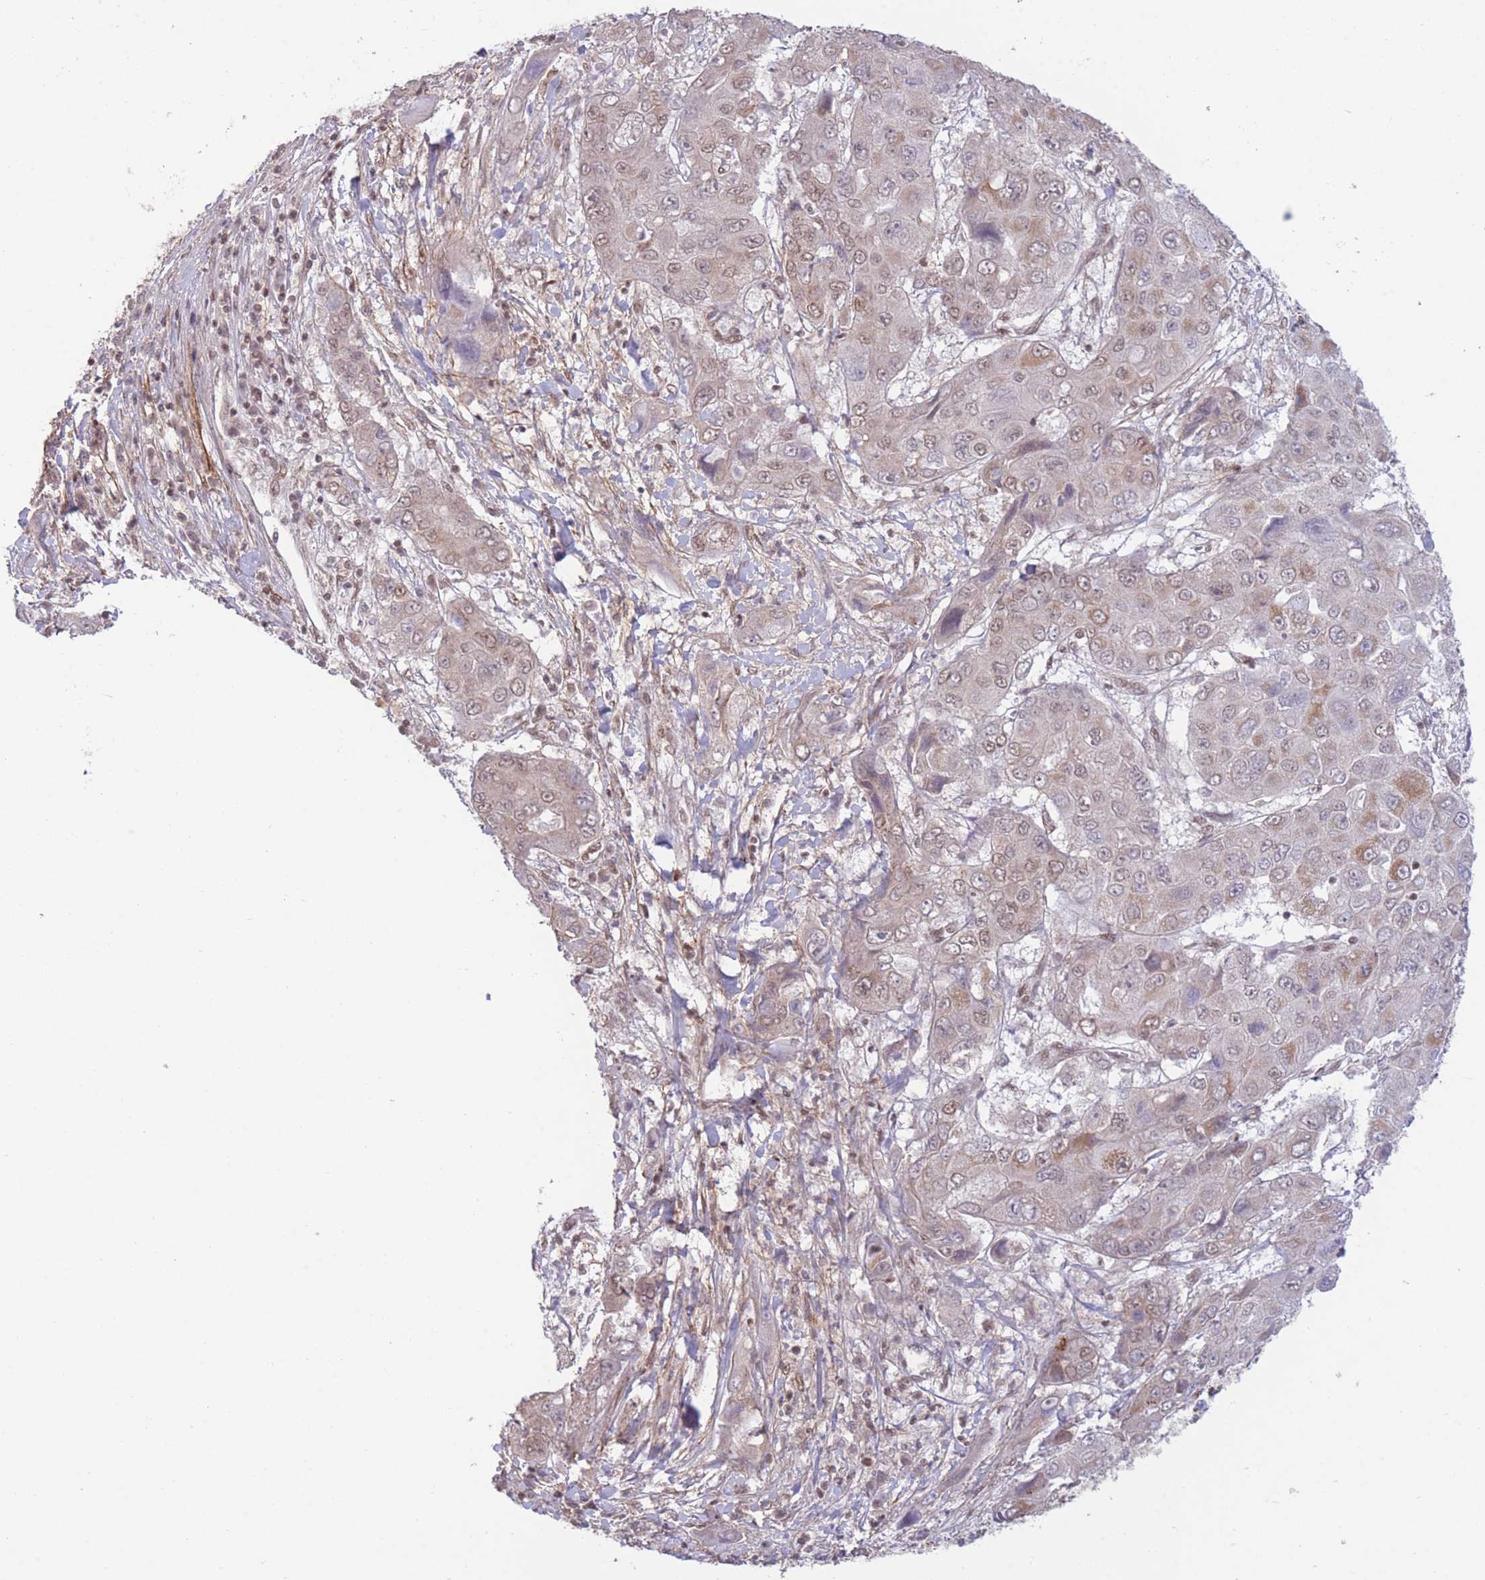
{"staining": {"intensity": "weak", "quantity": "25%-75%", "location": "cytoplasmic/membranous,nuclear"}, "tissue": "liver cancer", "cell_type": "Tumor cells", "image_type": "cancer", "snomed": [{"axis": "morphology", "description": "Cholangiocarcinoma"}, {"axis": "topography", "description": "Liver"}], "caption": "Protein expression analysis of human cholangiocarcinoma (liver) reveals weak cytoplasmic/membranous and nuclear positivity in about 25%-75% of tumor cells.", "gene": "CARD8", "patient": {"sex": "male", "age": 67}}